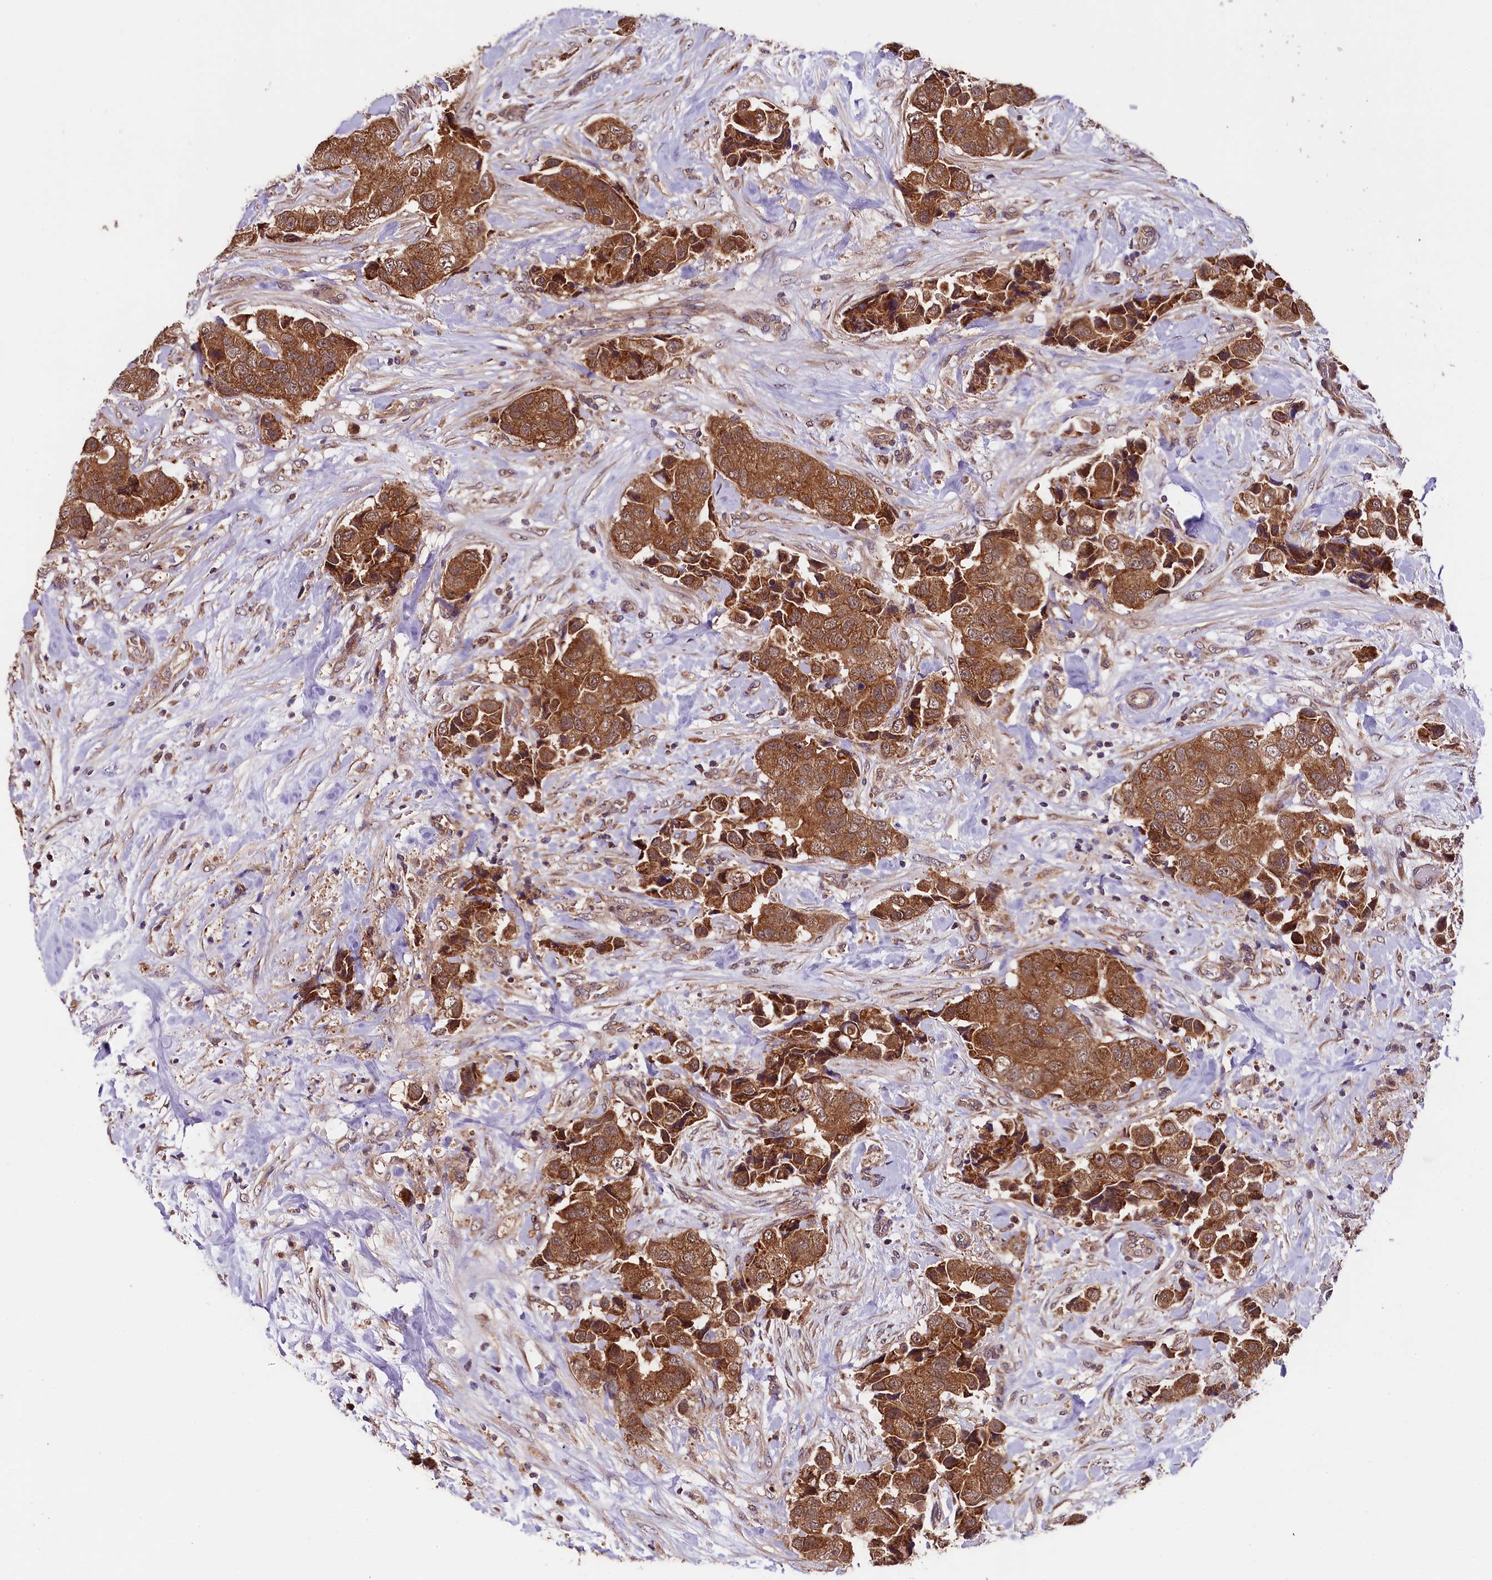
{"staining": {"intensity": "moderate", "quantity": ">75%", "location": "cytoplasmic/membranous"}, "tissue": "breast cancer", "cell_type": "Tumor cells", "image_type": "cancer", "snomed": [{"axis": "morphology", "description": "Normal tissue, NOS"}, {"axis": "morphology", "description": "Duct carcinoma"}, {"axis": "topography", "description": "Breast"}], "caption": "A histopathology image of breast cancer (intraductal carcinoma) stained for a protein demonstrates moderate cytoplasmic/membranous brown staining in tumor cells. (DAB (3,3'-diaminobenzidine) = brown stain, brightfield microscopy at high magnification).", "gene": "DOHH", "patient": {"sex": "female", "age": 62}}